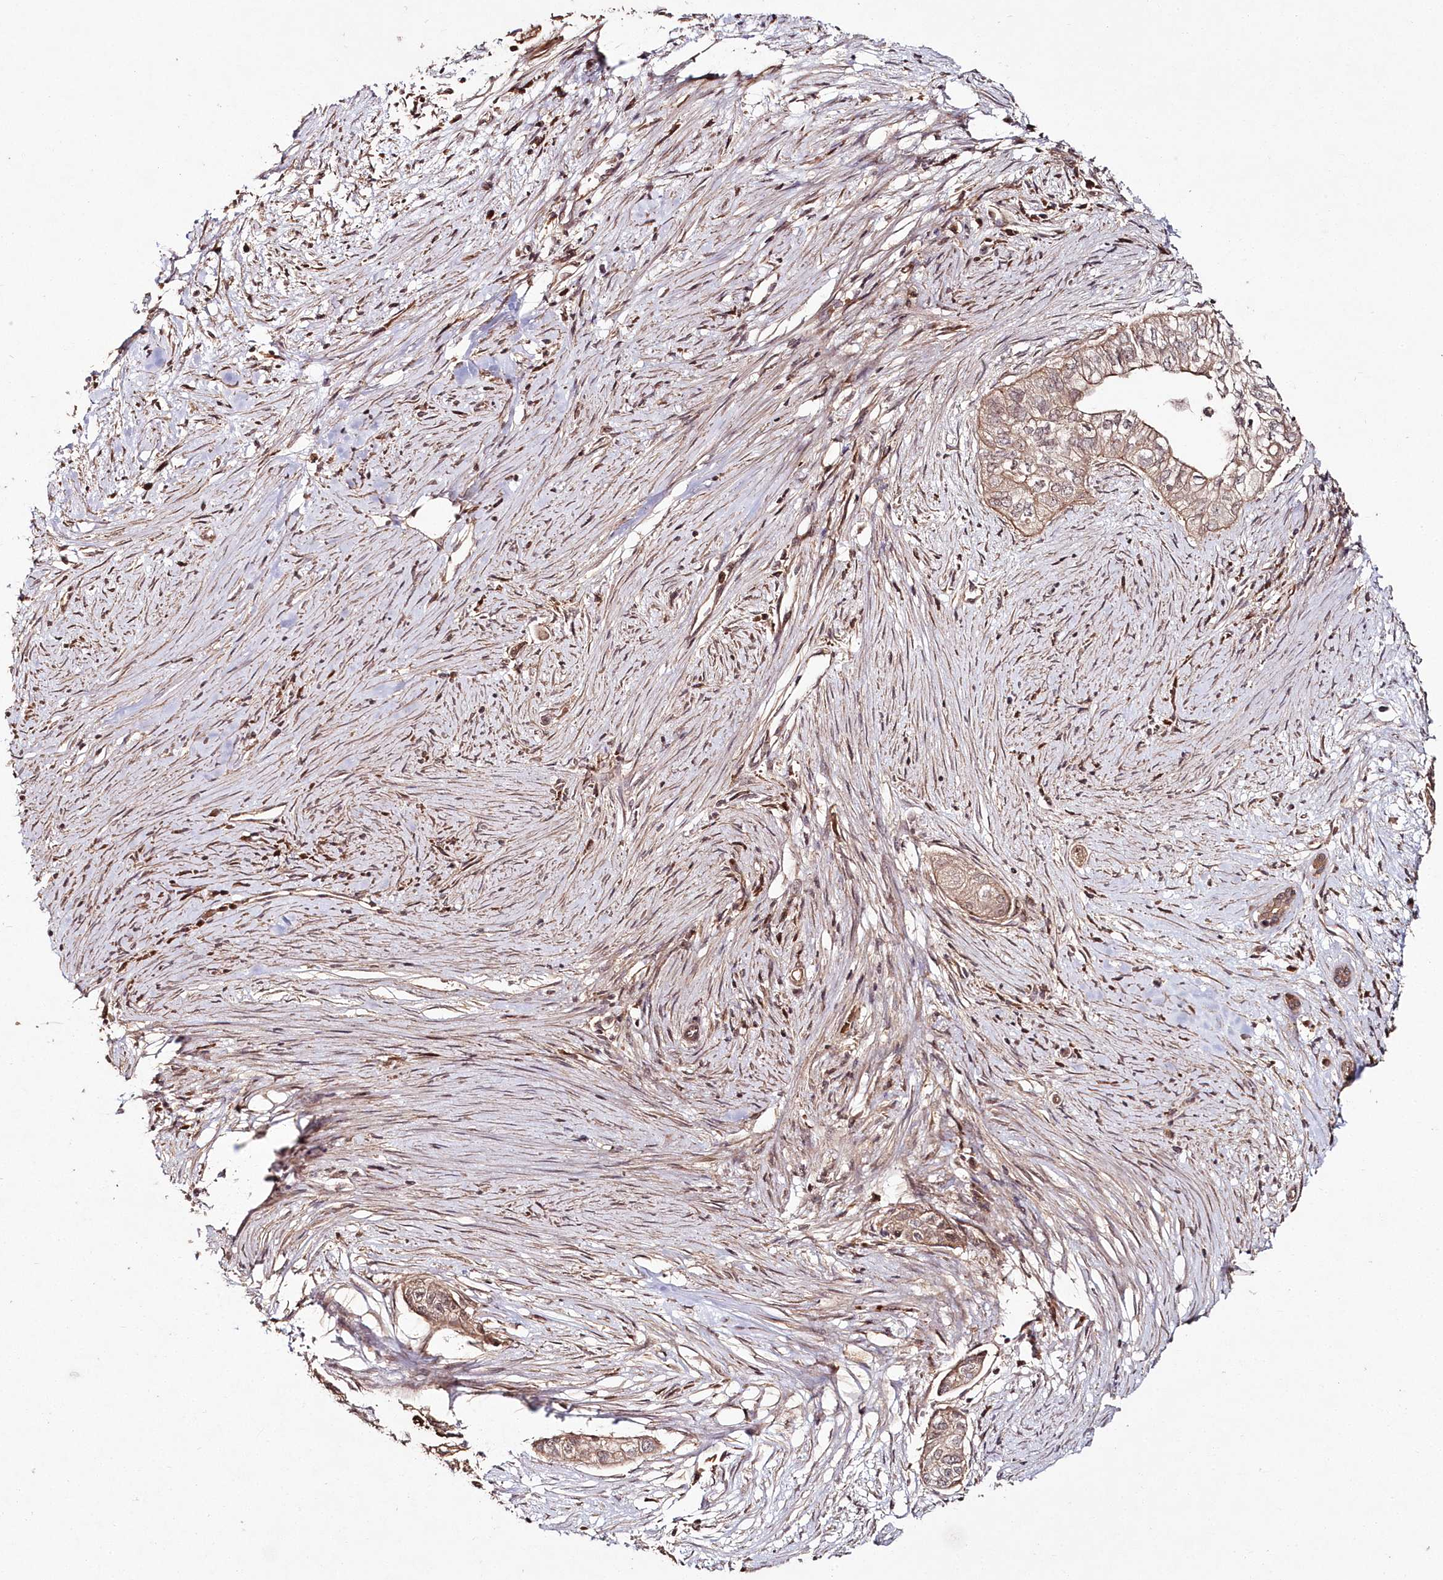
{"staining": {"intensity": "moderate", "quantity": ">75%", "location": "cytoplasmic/membranous"}, "tissue": "pancreatic cancer", "cell_type": "Tumor cells", "image_type": "cancer", "snomed": [{"axis": "morphology", "description": "Adenocarcinoma, NOS"}, {"axis": "topography", "description": "Pancreas"}], "caption": "IHC (DAB (3,3'-diaminobenzidine)) staining of pancreatic cancer (adenocarcinoma) displays moderate cytoplasmic/membranous protein expression in about >75% of tumor cells.", "gene": "HYCC2", "patient": {"sex": "male", "age": 72}}